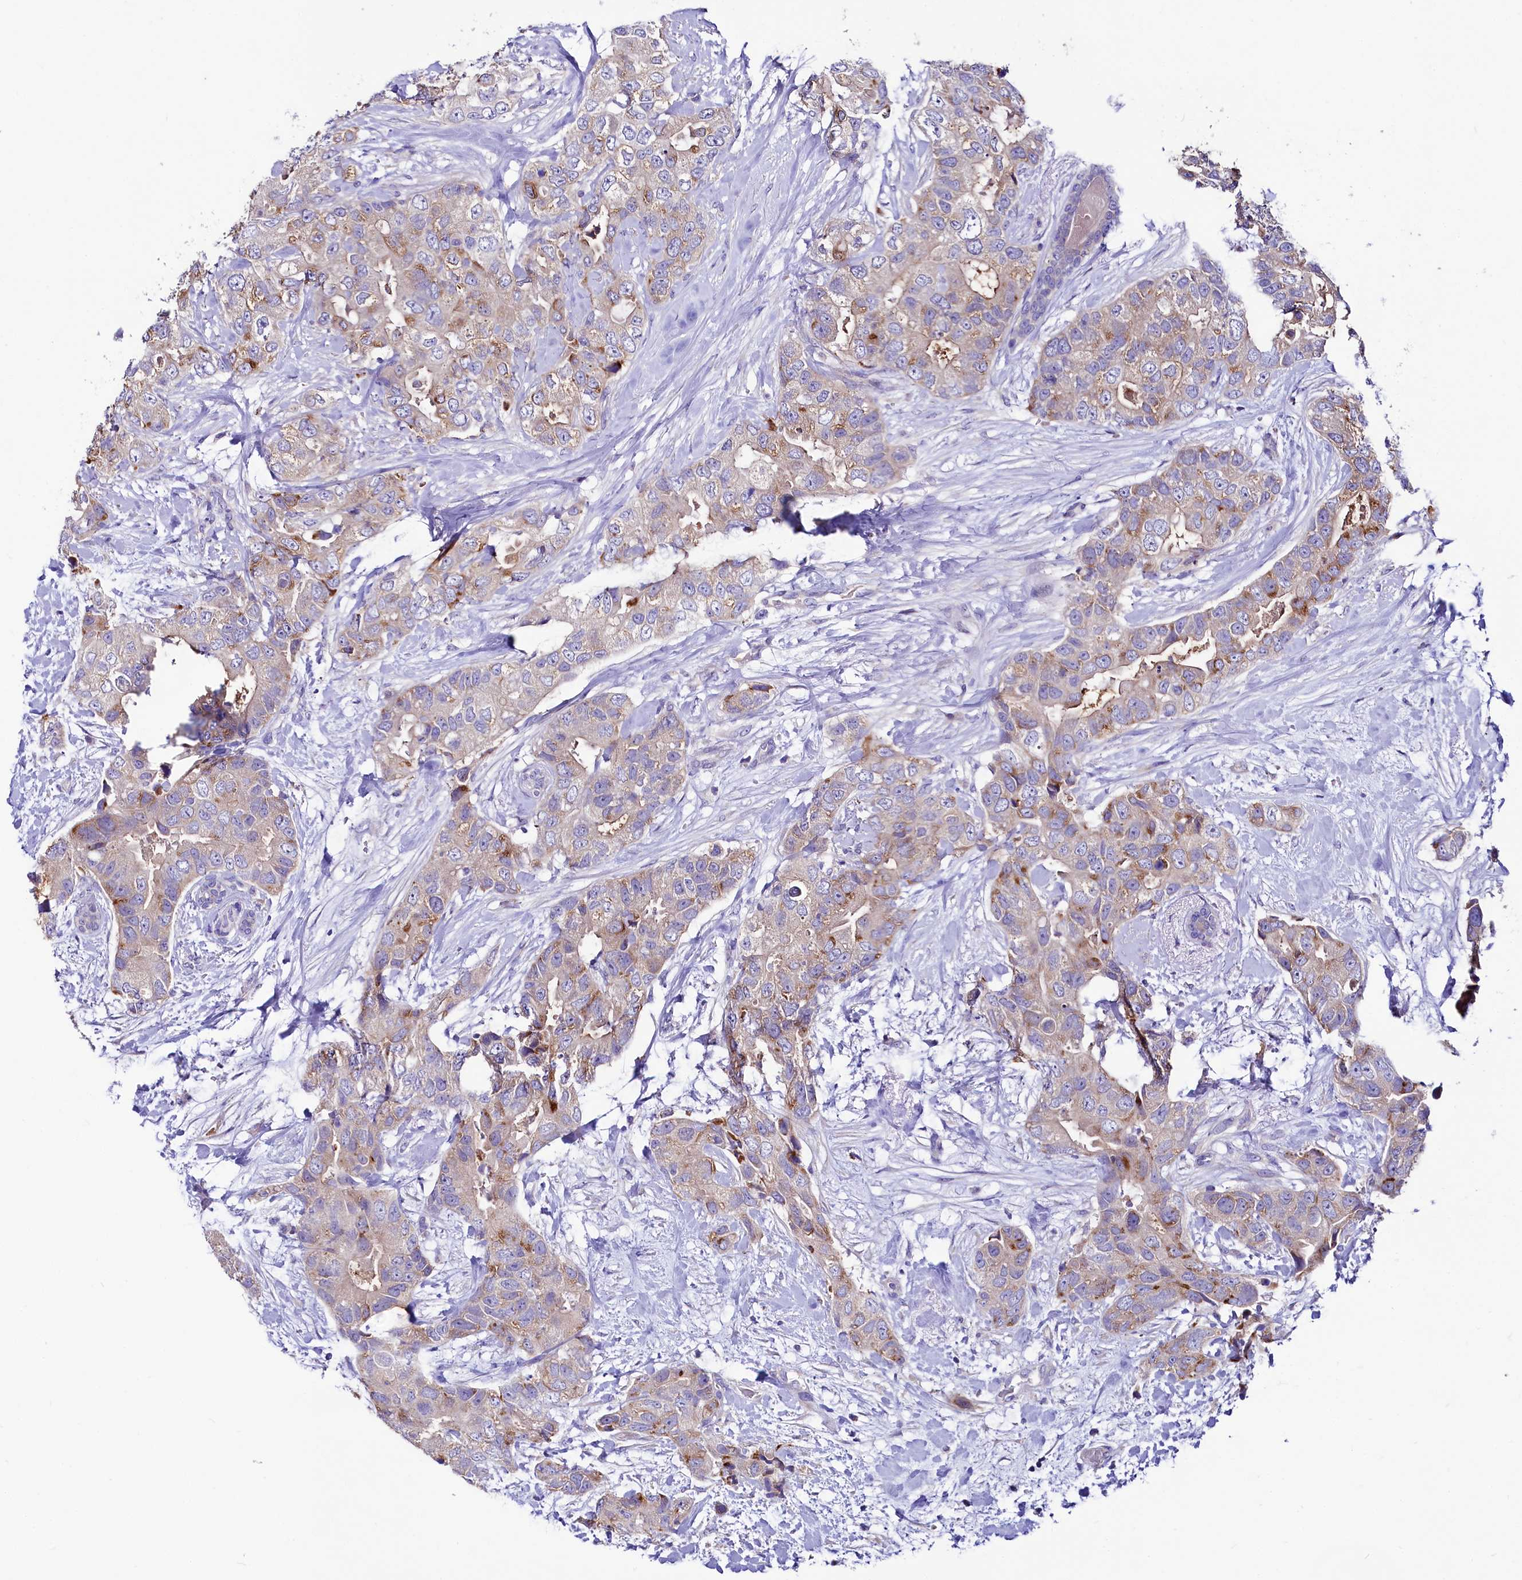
{"staining": {"intensity": "moderate", "quantity": "<25%", "location": "cytoplasmic/membranous"}, "tissue": "breast cancer", "cell_type": "Tumor cells", "image_type": "cancer", "snomed": [{"axis": "morphology", "description": "Duct carcinoma"}, {"axis": "topography", "description": "Breast"}], "caption": "A brown stain shows moderate cytoplasmic/membranous positivity of a protein in invasive ductal carcinoma (breast) tumor cells. Using DAB (brown) and hematoxylin (blue) stains, captured at high magnification using brightfield microscopy.", "gene": "ABHD5", "patient": {"sex": "female", "age": 62}}